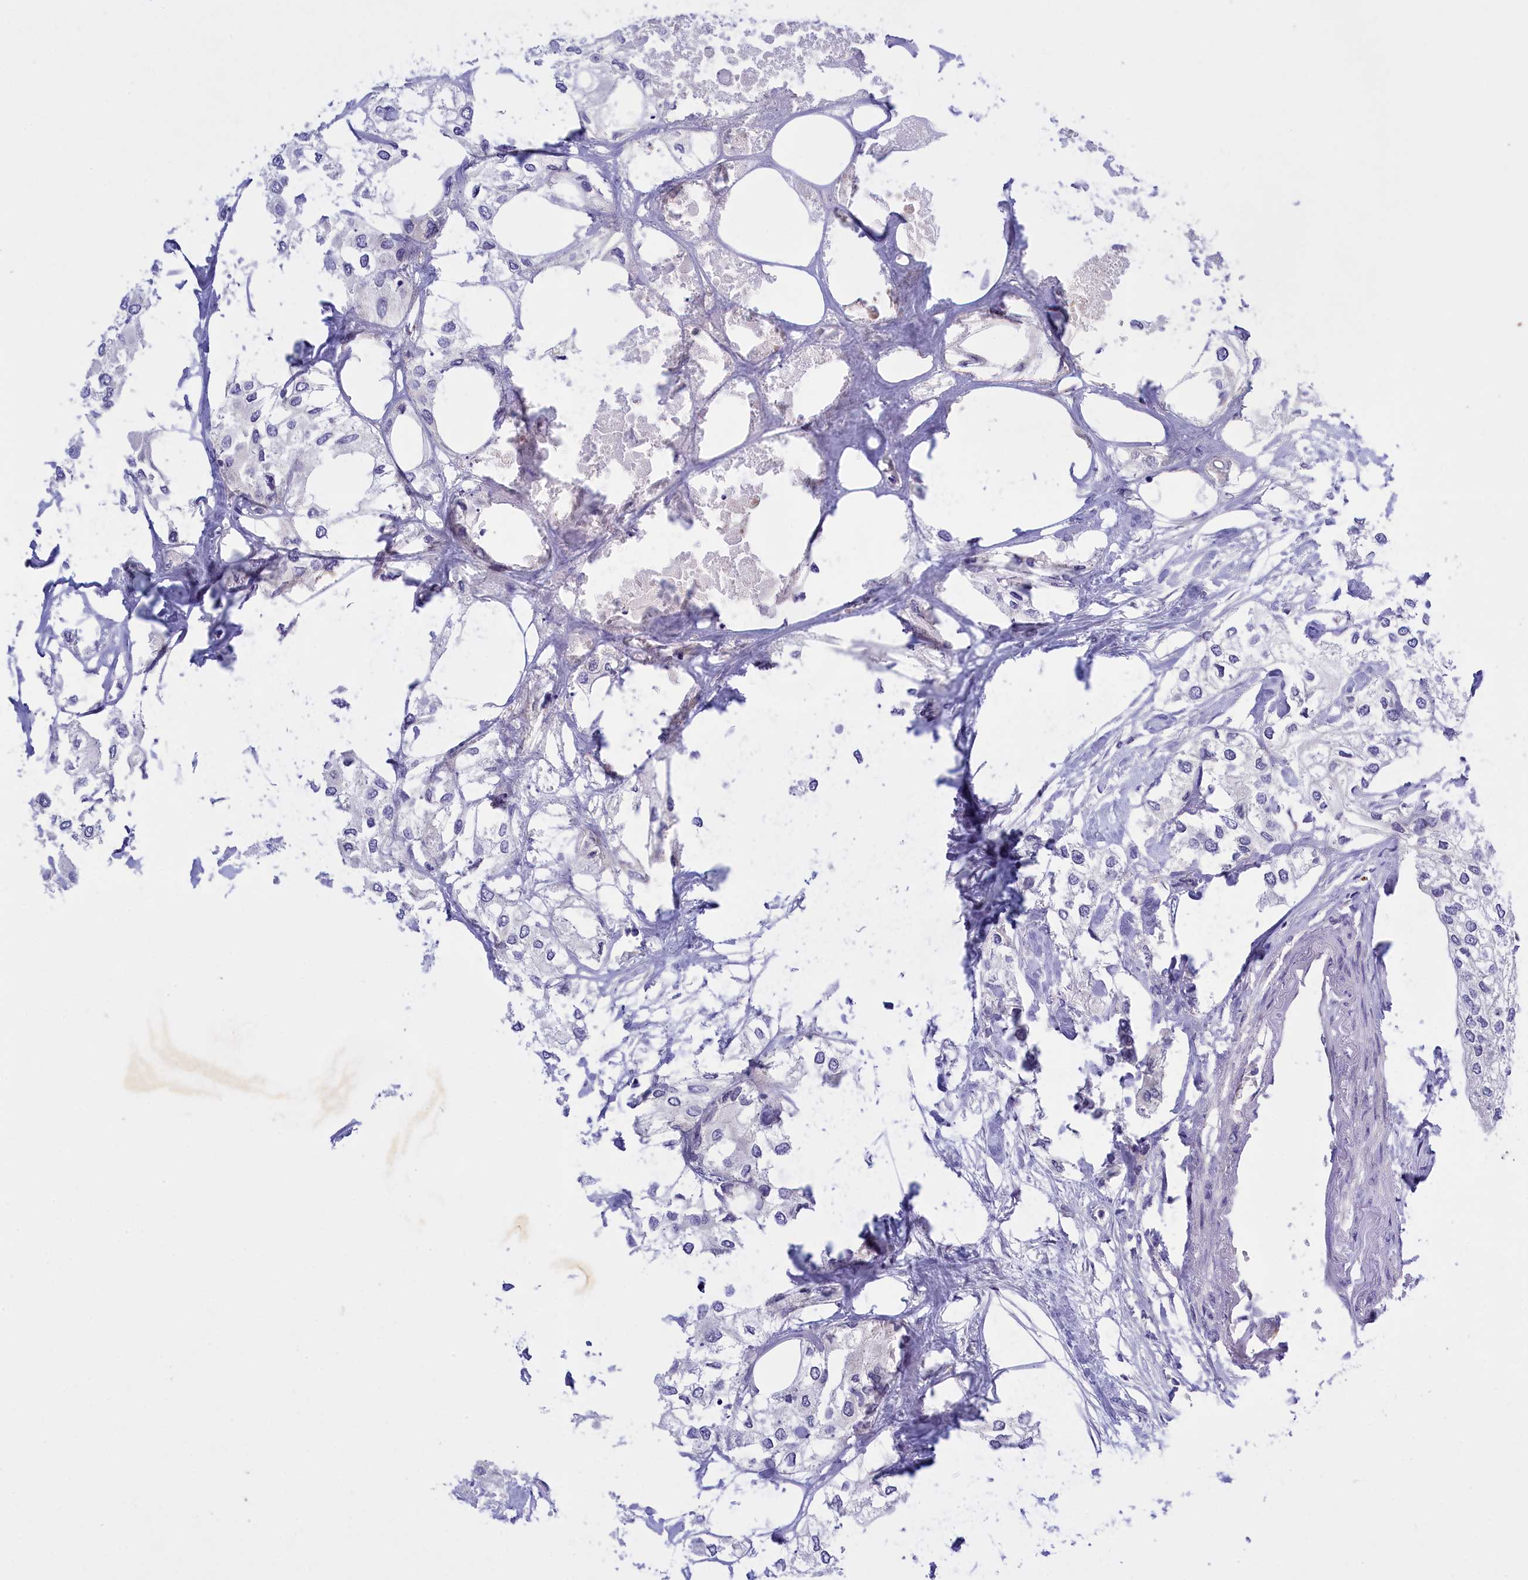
{"staining": {"intensity": "negative", "quantity": "none", "location": "none"}, "tissue": "urothelial cancer", "cell_type": "Tumor cells", "image_type": "cancer", "snomed": [{"axis": "morphology", "description": "Urothelial carcinoma, High grade"}, {"axis": "topography", "description": "Urinary bladder"}], "caption": "There is no significant staining in tumor cells of urothelial carcinoma (high-grade).", "gene": "FAM149B1", "patient": {"sex": "male", "age": 64}}